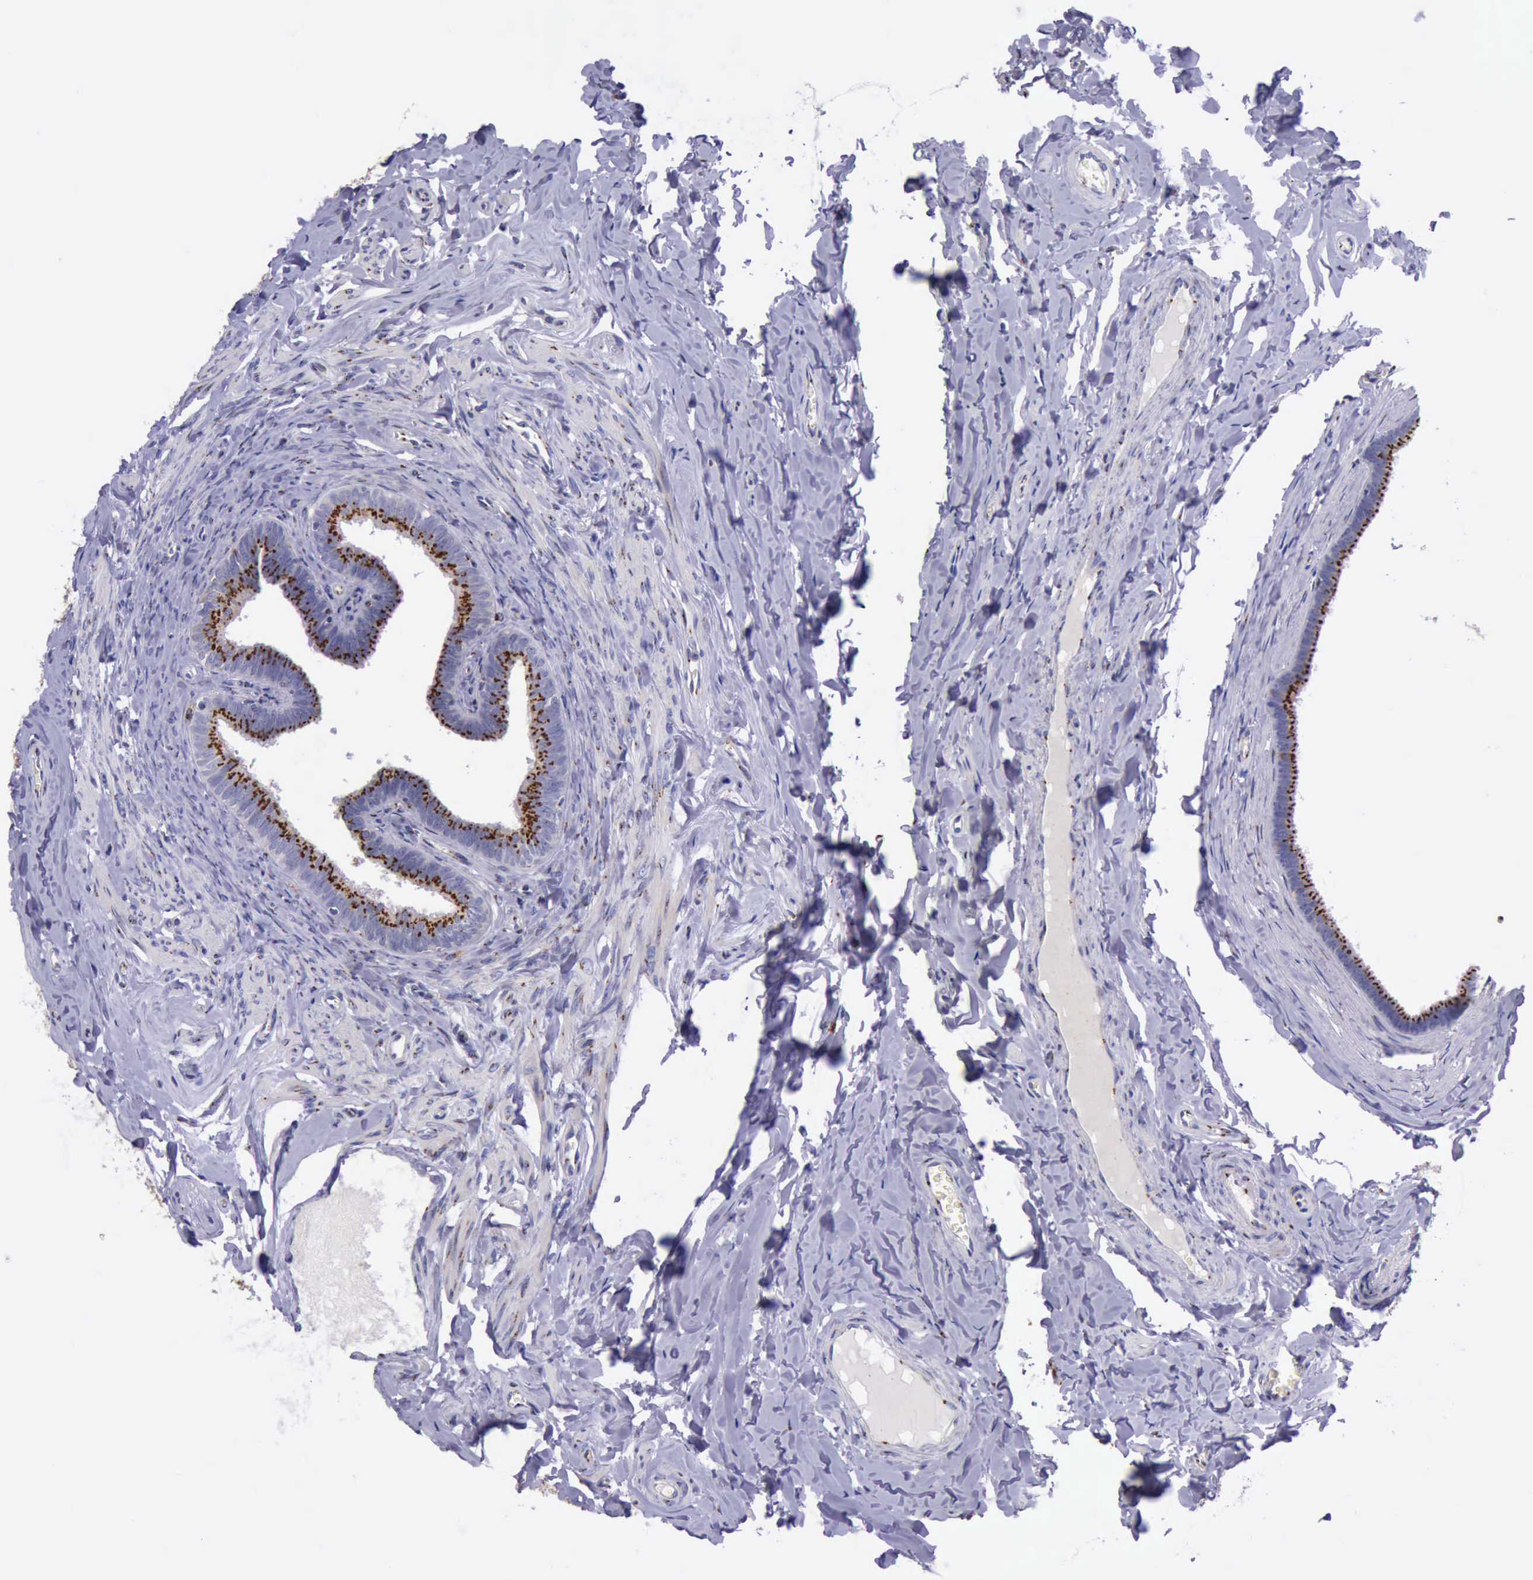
{"staining": {"intensity": "strong", "quantity": ">75%", "location": "cytoplasmic/membranous"}, "tissue": "epididymis", "cell_type": "Glandular cells", "image_type": "normal", "snomed": [{"axis": "morphology", "description": "Normal tissue, NOS"}, {"axis": "topography", "description": "Epididymis"}], "caption": "High-power microscopy captured an IHC photomicrograph of unremarkable epididymis, revealing strong cytoplasmic/membranous expression in about >75% of glandular cells.", "gene": "GOLGA5", "patient": {"sex": "male", "age": 26}}